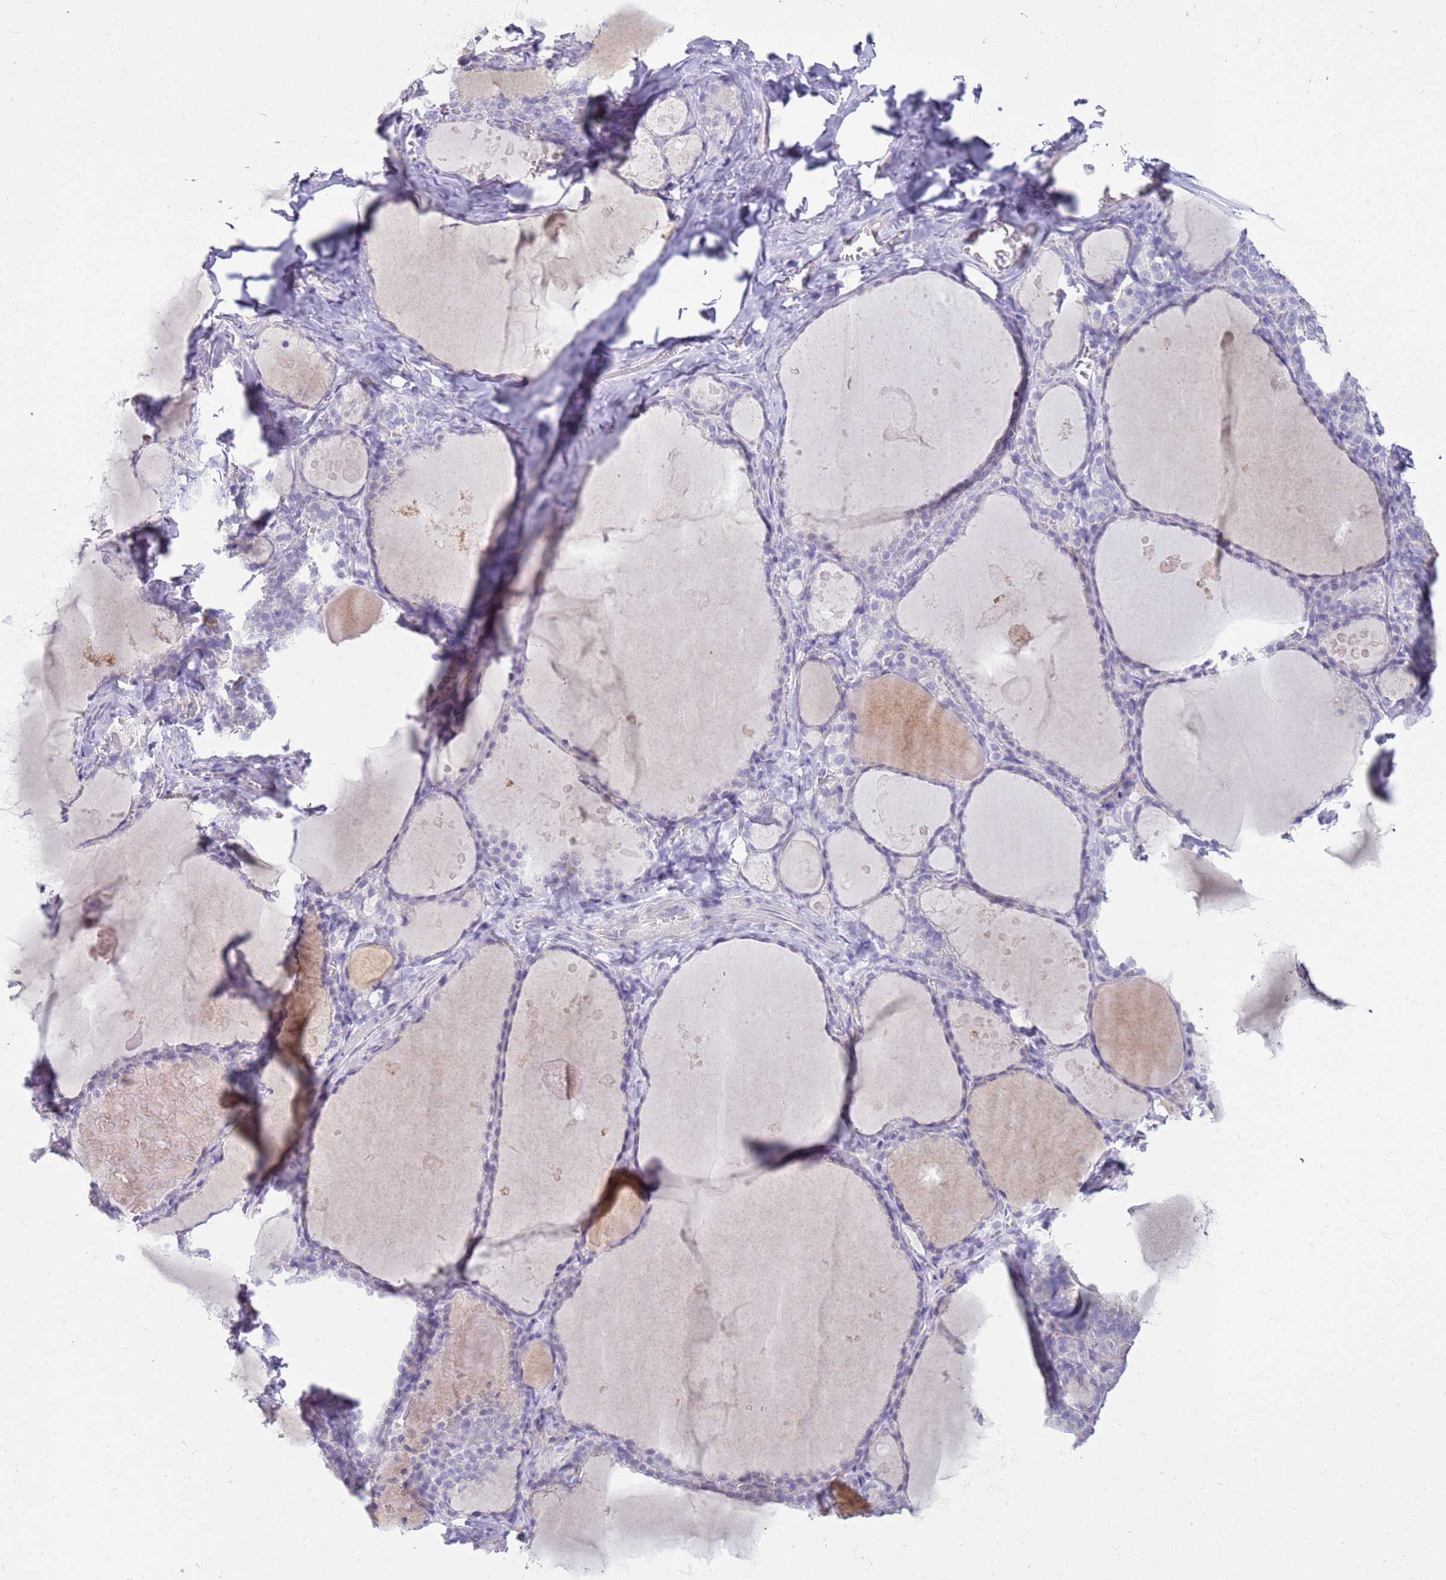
{"staining": {"intensity": "negative", "quantity": "none", "location": "none"}, "tissue": "thyroid gland", "cell_type": "Glandular cells", "image_type": "normal", "snomed": [{"axis": "morphology", "description": "Normal tissue, NOS"}, {"axis": "topography", "description": "Thyroid gland"}], "caption": "High magnification brightfield microscopy of normal thyroid gland stained with DAB (3,3'-diaminobenzidine) (brown) and counterstained with hematoxylin (blue): glandular cells show no significant staining.", "gene": "FABP2", "patient": {"sex": "male", "age": 56}}